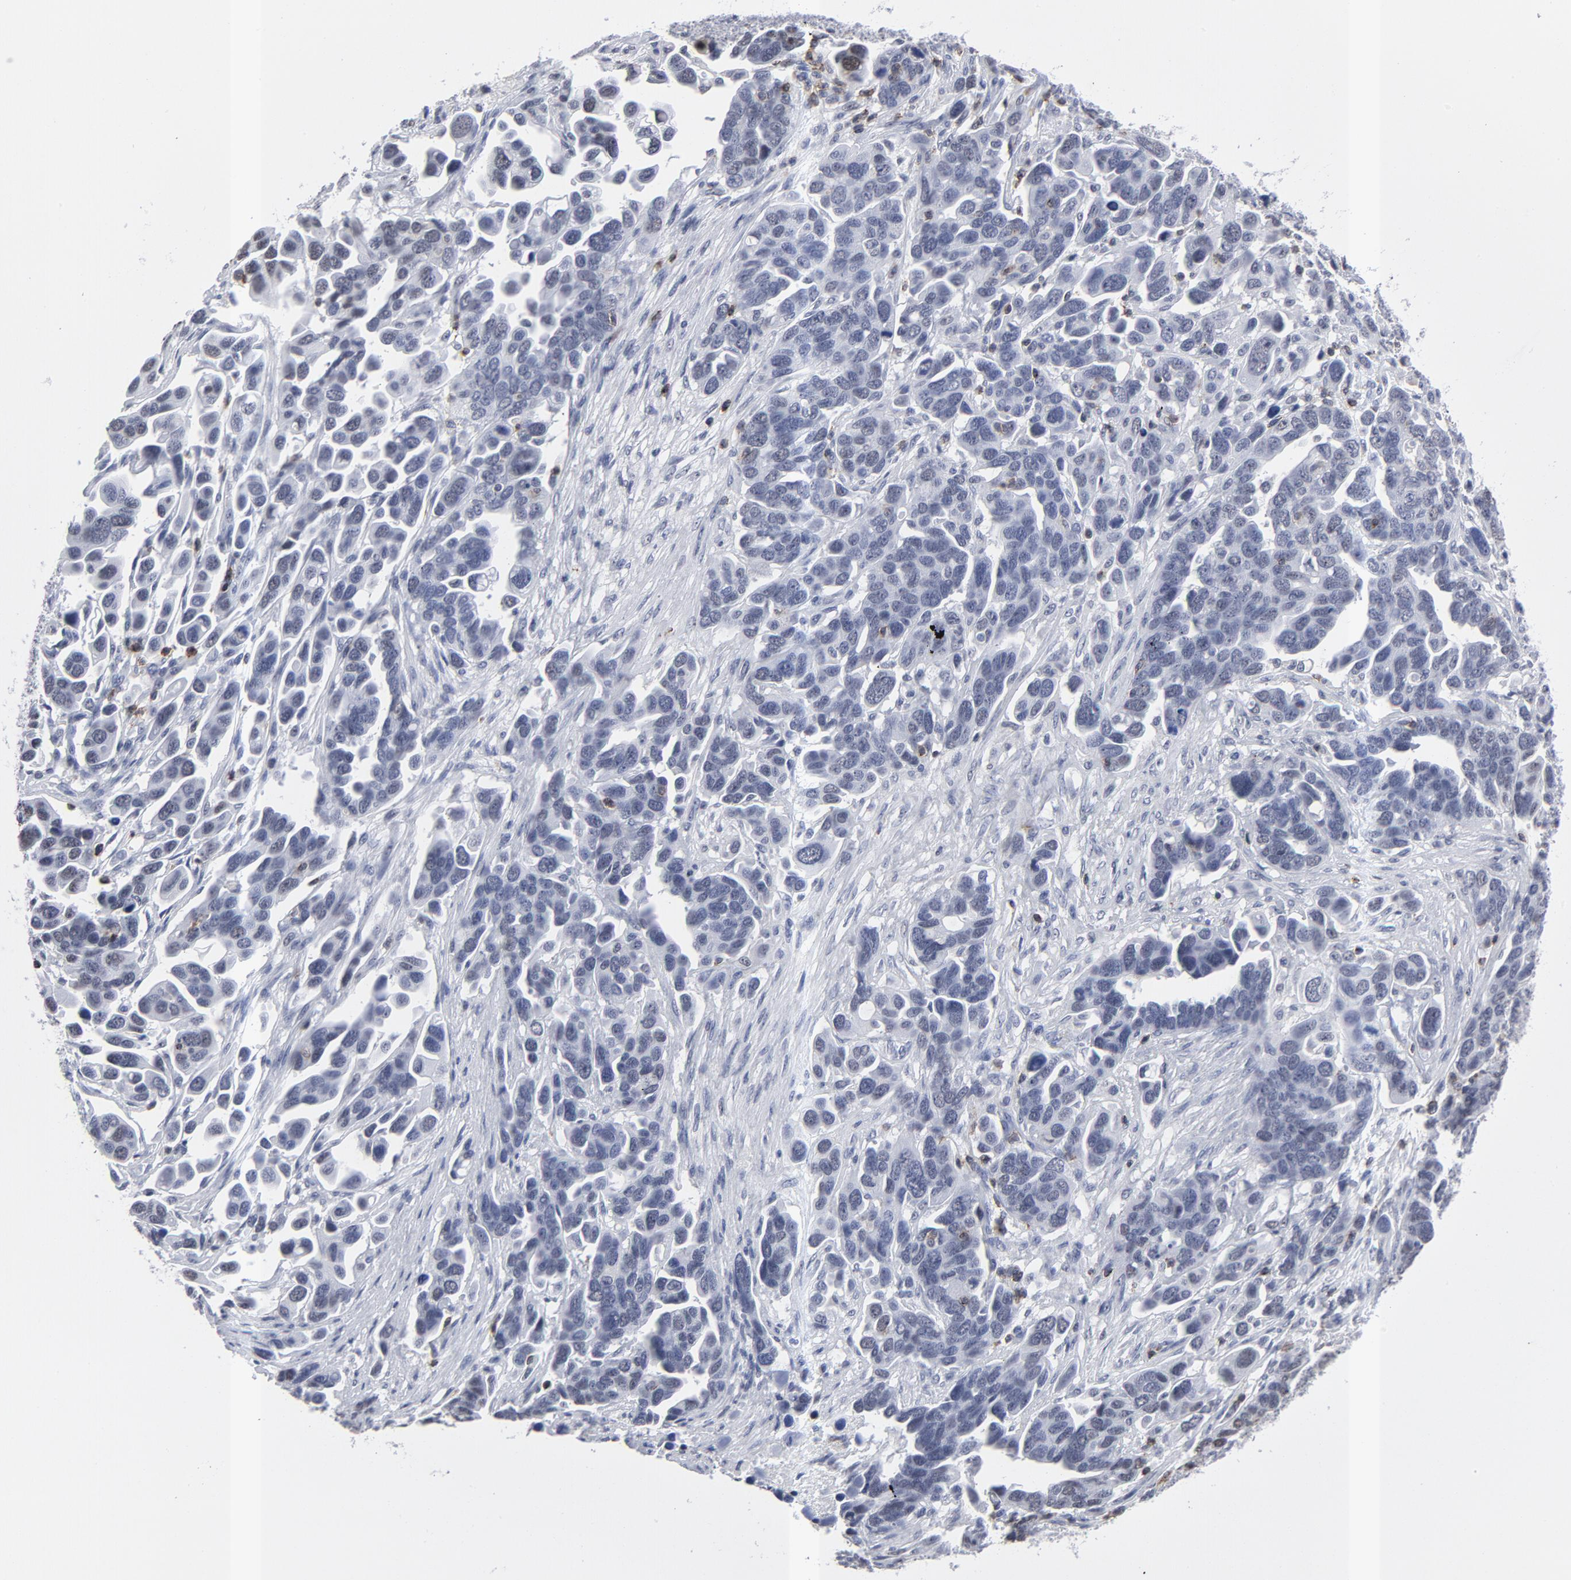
{"staining": {"intensity": "negative", "quantity": "none", "location": "none"}, "tissue": "ovarian cancer", "cell_type": "Tumor cells", "image_type": "cancer", "snomed": [{"axis": "morphology", "description": "Cystadenocarcinoma, serous, NOS"}, {"axis": "topography", "description": "Ovary"}], "caption": "Tumor cells are negative for brown protein staining in ovarian cancer (serous cystadenocarcinoma).", "gene": "CD2", "patient": {"sex": "female", "age": 54}}